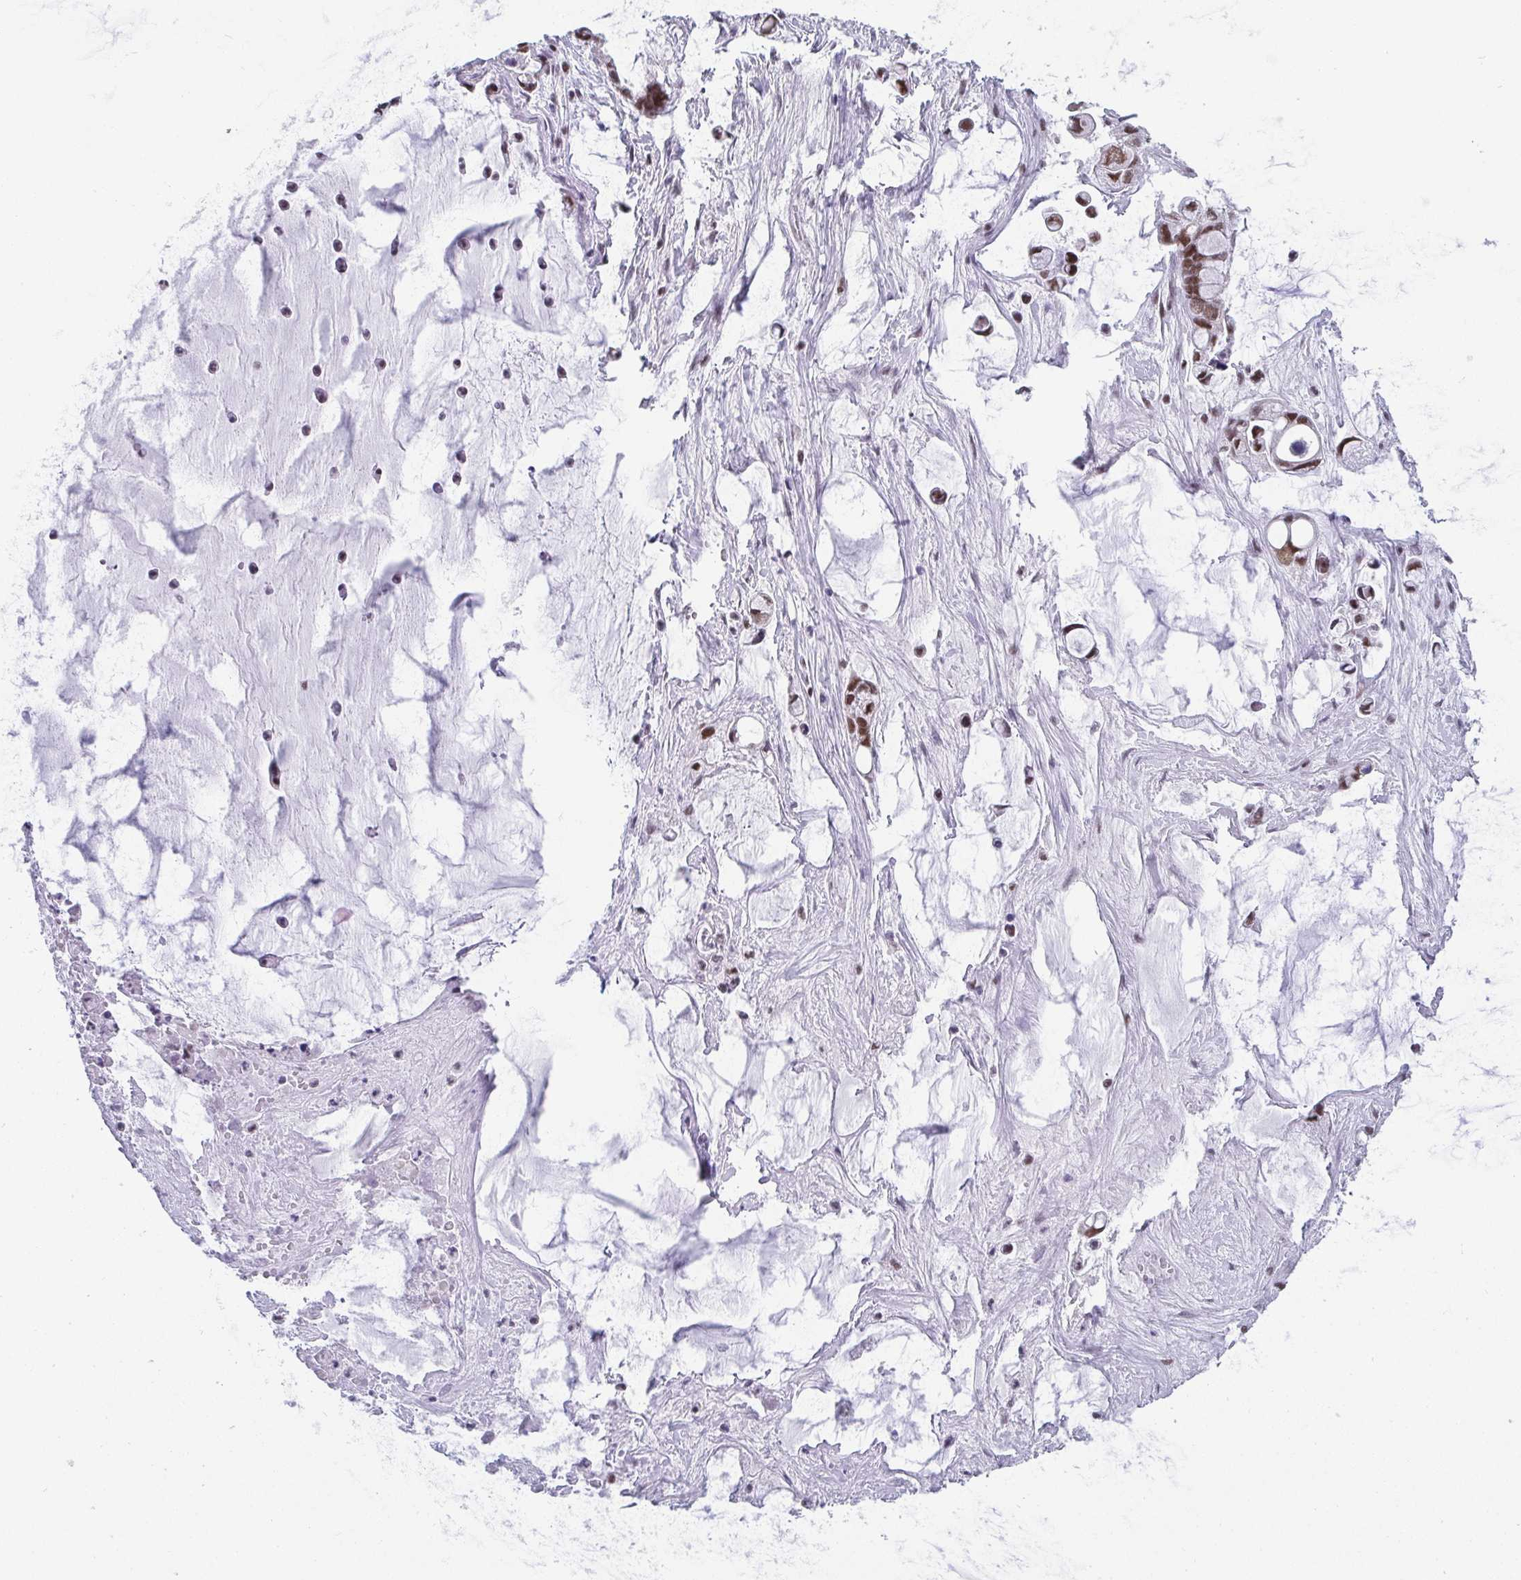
{"staining": {"intensity": "moderate", "quantity": ">75%", "location": "nuclear"}, "tissue": "ovarian cancer", "cell_type": "Tumor cells", "image_type": "cancer", "snomed": [{"axis": "morphology", "description": "Cystadenocarcinoma, mucinous, NOS"}, {"axis": "topography", "description": "Ovary"}], "caption": "Protein staining displays moderate nuclear positivity in about >75% of tumor cells in ovarian cancer (mucinous cystadenocarcinoma).", "gene": "CTCF", "patient": {"sex": "female", "age": 63}}